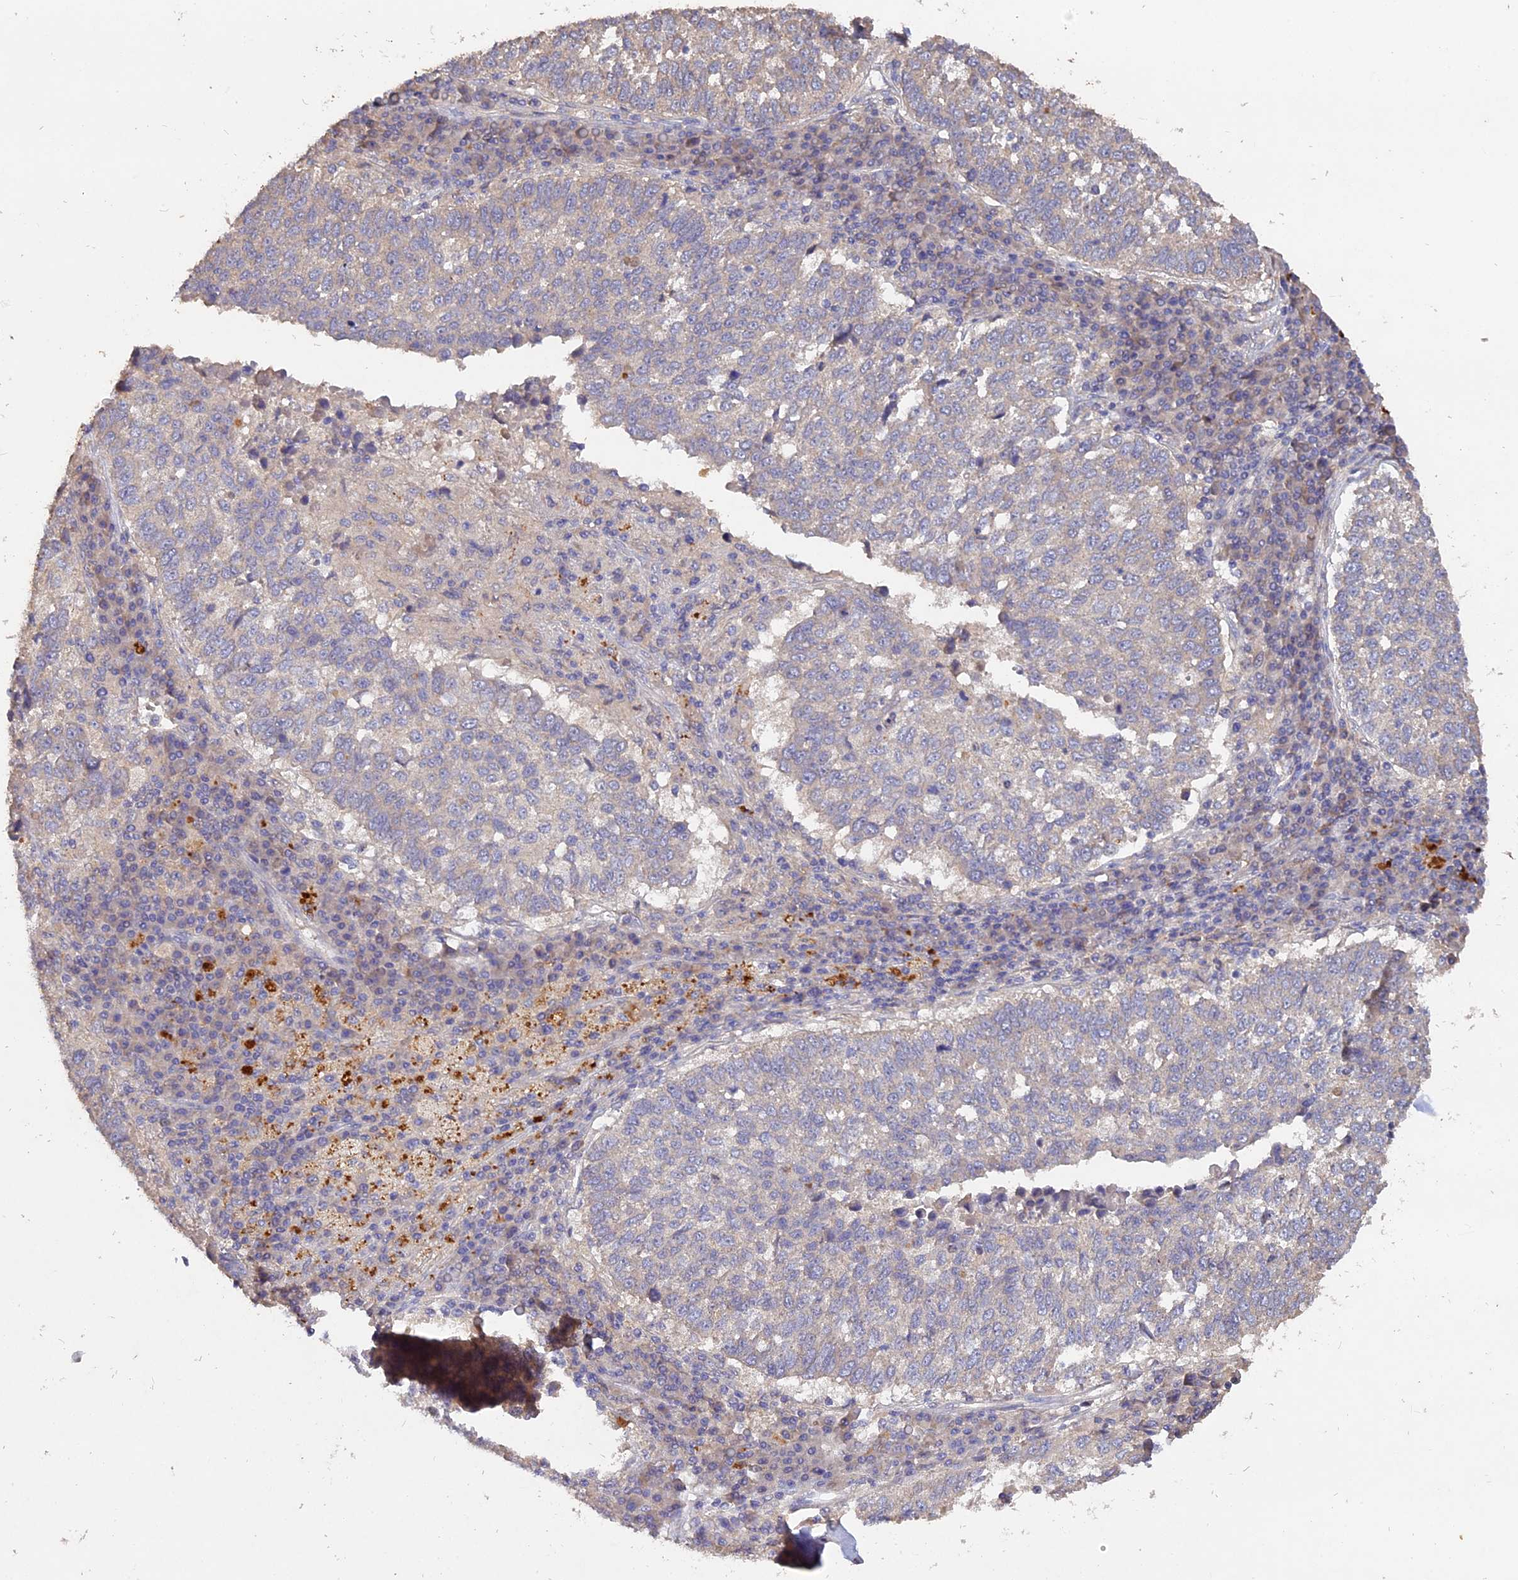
{"staining": {"intensity": "negative", "quantity": "none", "location": "none"}, "tissue": "lung cancer", "cell_type": "Tumor cells", "image_type": "cancer", "snomed": [{"axis": "morphology", "description": "Squamous cell carcinoma, NOS"}, {"axis": "topography", "description": "Lung"}], "caption": "A histopathology image of human squamous cell carcinoma (lung) is negative for staining in tumor cells.", "gene": "SLC26A4", "patient": {"sex": "male", "age": 73}}